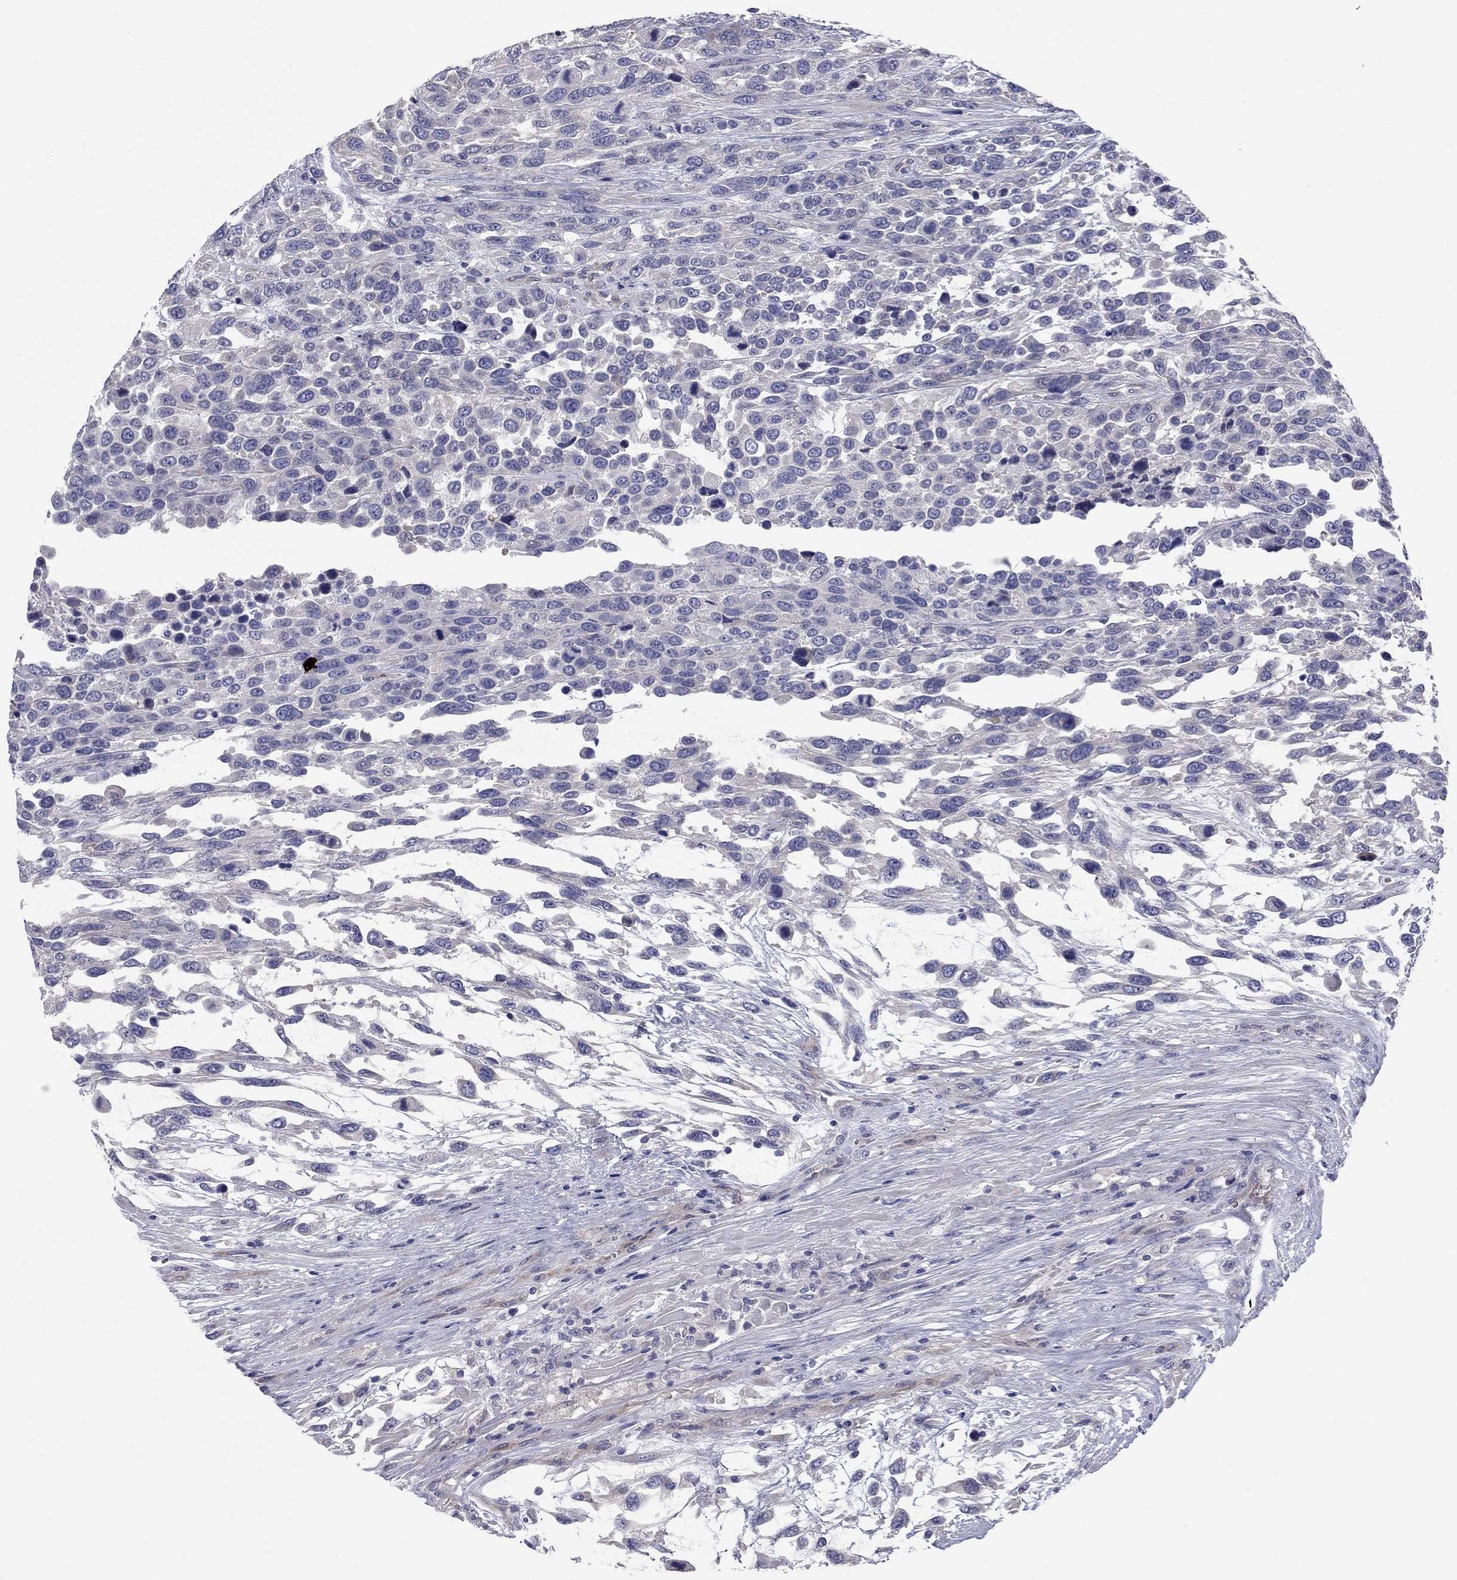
{"staining": {"intensity": "negative", "quantity": "none", "location": "none"}, "tissue": "urothelial cancer", "cell_type": "Tumor cells", "image_type": "cancer", "snomed": [{"axis": "morphology", "description": "Urothelial carcinoma, High grade"}, {"axis": "topography", "description": "Urinary bladder"}], "caption": "A high-resolution histopathology image shows IHC staining of urothelial cancer, which reveals no significant staining in tumor cells. (DAB (3,3'-diaminobenzidine) IHC visualized using brightfield microscopy, high magnification).", "gene": "UNC119B", "patient": {"sex": "female", "age": 70}}